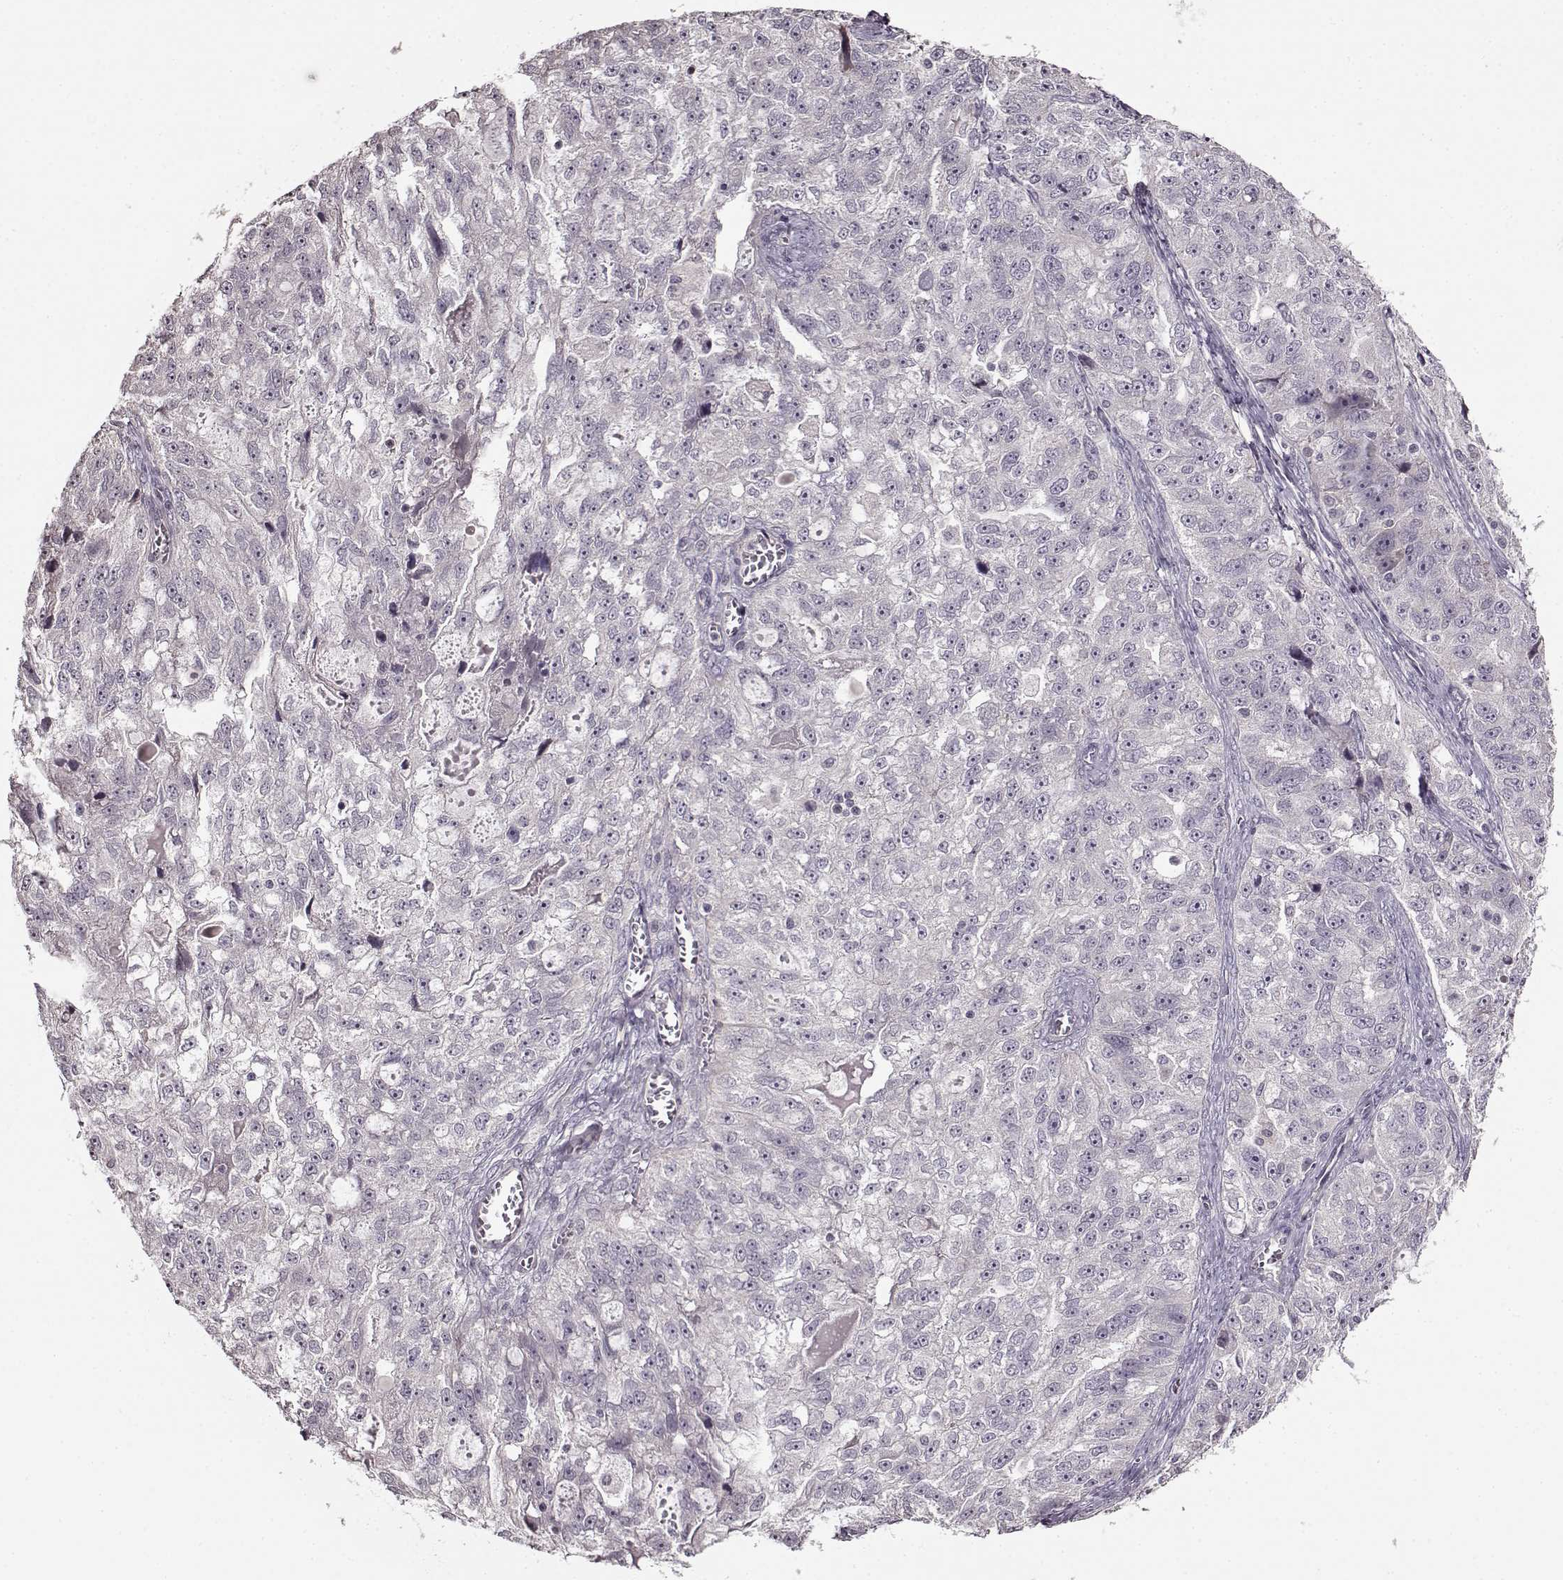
{"staining": {"intensity": "negative", "quantity": "none", "location": "none"}, "tissue": "ovarian cancer", "cell_type": "Tumor cells", "image_type": "cancer", "snomed": [{"axis": "morphology", "description": "Cystadenocarcinoma, serous, NOS"}, {"axis": "topography", "description": "Ovary"}], "caption": "Human ovarian cancer (serous cystadenocarcinoma) stained for a protein using immunohistochemistry (IHC) demonstrates no positivity in tumor cells.", "gene": "FSHB", "patient": {"sex": "female", "age": 51}}